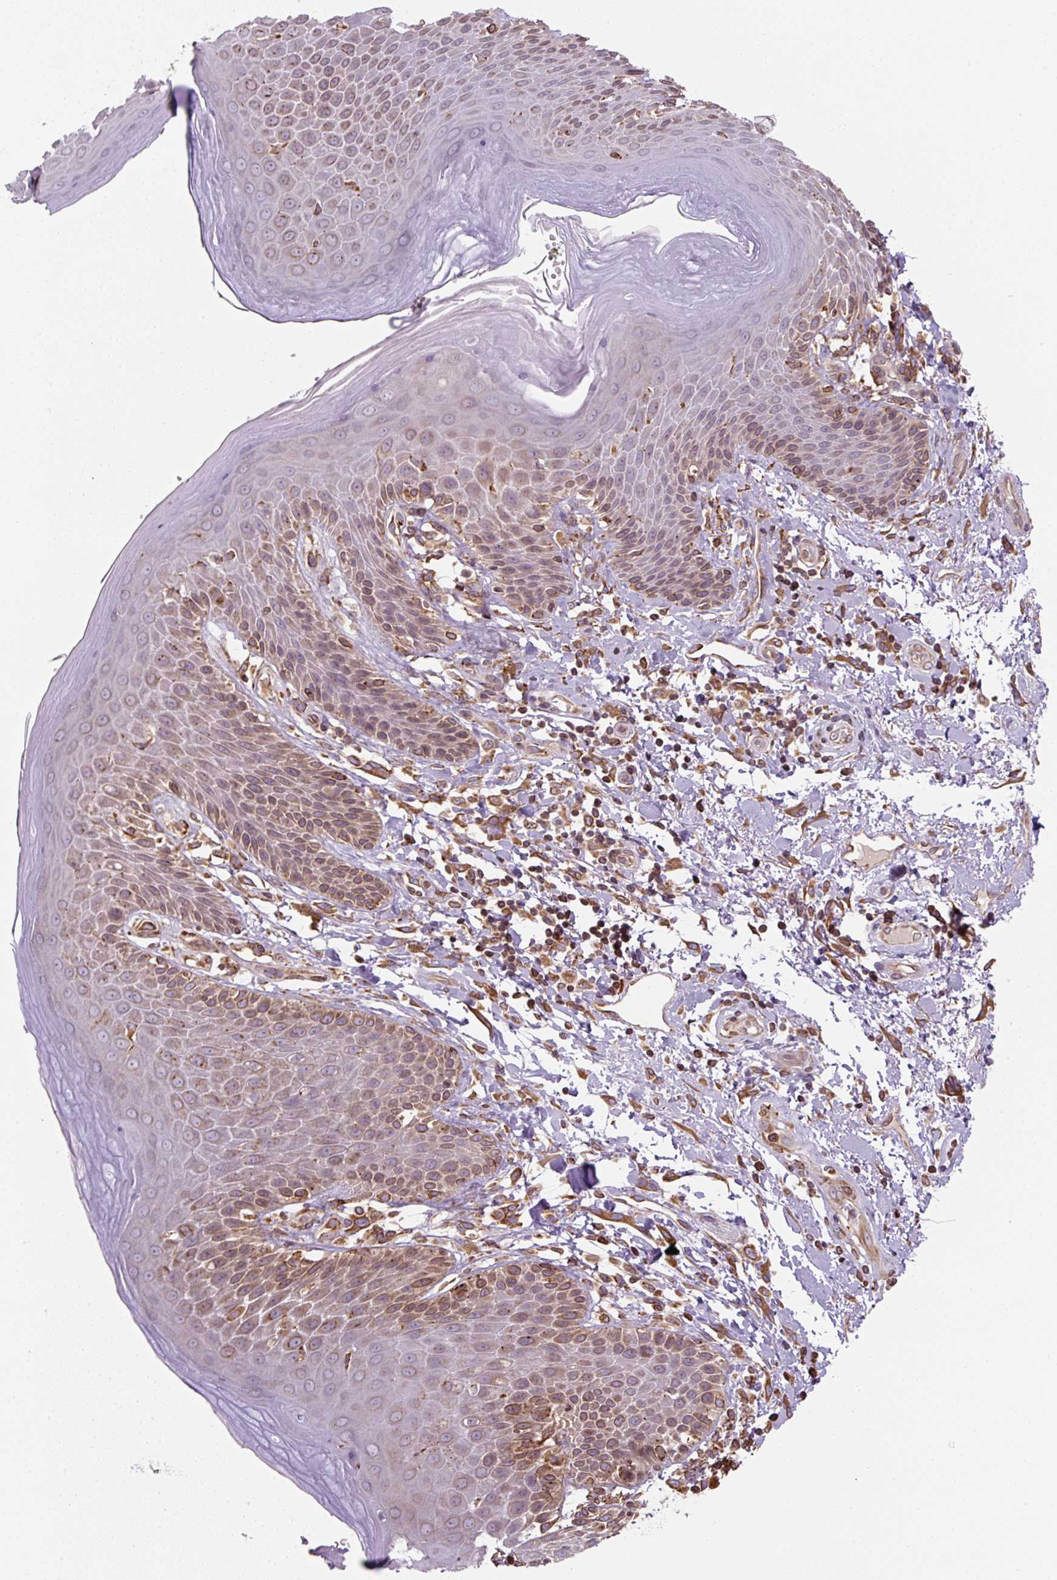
{"staining": {"intensity": "moderate", "quantity": "25%-75%", "location": "cytoplasmic/membranous"}, "tissue": "skin", "cell_type": "Epidermal cells", "image_type": "normal", "snomed": [{"axis": "morphology", "description": "Normal tissue, NOS"}, {"axis": "topography", "description": "Peripheral nerve tissue"}], "caption": "Immunohistochemical staining of normal skin displays moderate cytoplasmic/membranous protein staining in about 25%-75% of epidermal cells.", "gene": "PRKCSH", "patient": {"sex": "male", "age": 51}}